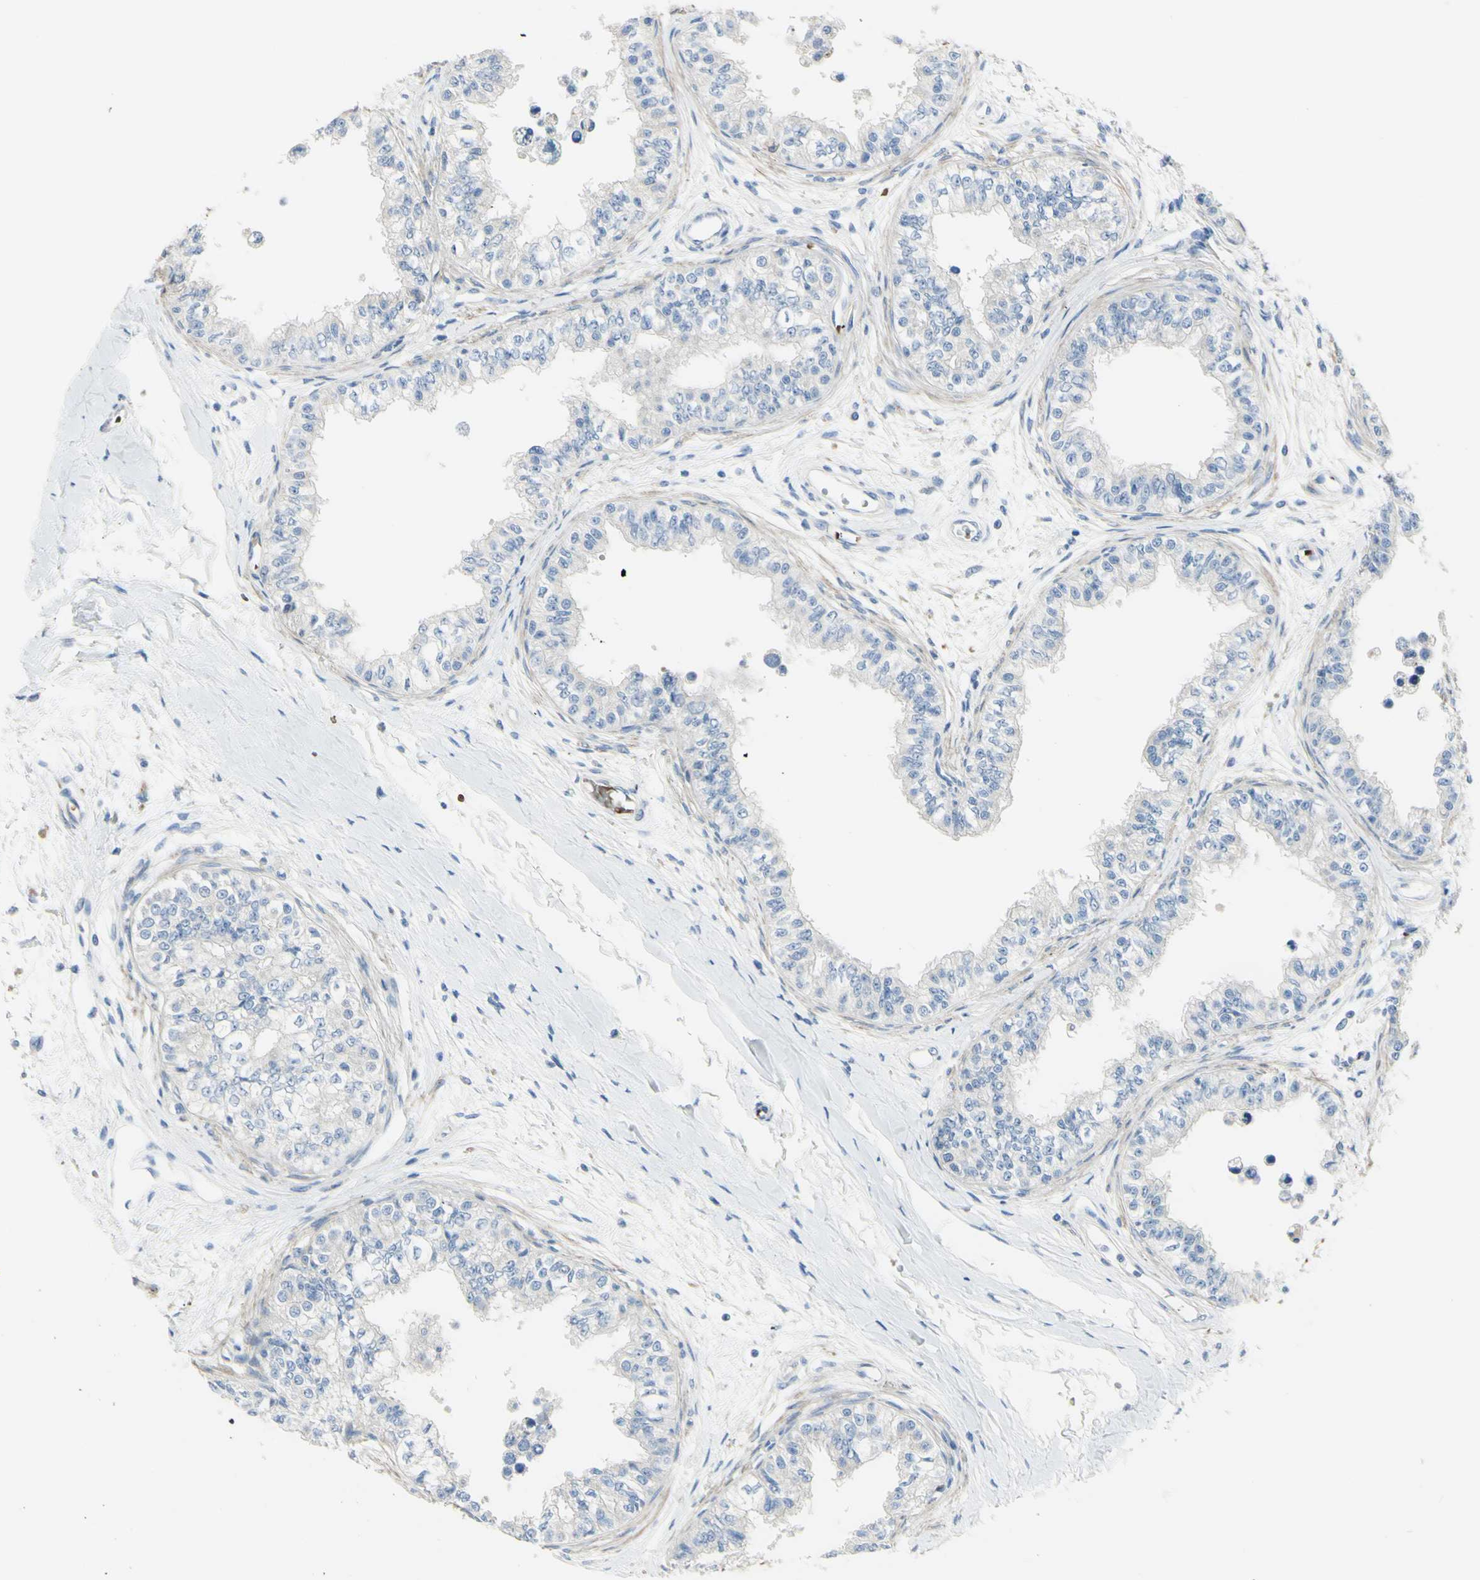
{"staining": {"intensity": "weak", "quantity": ">75%", "location": "cytoplasmic/membranous"}, "tissue": "epididymis", "cell_type": "Glandular cells", "image_type": "normal", "snomed": [{"axis": "morphology", "description": "Normal tissue, NOS"}, {"axis": "morphology", "description": "Adenocarcinoma, metastatic, NOS"}, {"axis": "topography", "description": "Testis"}, {"axis": "topography", "description": "Epididymis"}], "caption": "Immunohistochemical staining of normal epididymis reveals low levels of weak cytoplasmic/membranous positivity in approximately >75% of glandular cells.", "gene": "NCBP2L", "patient": {"sex": "male", "age": 26}}